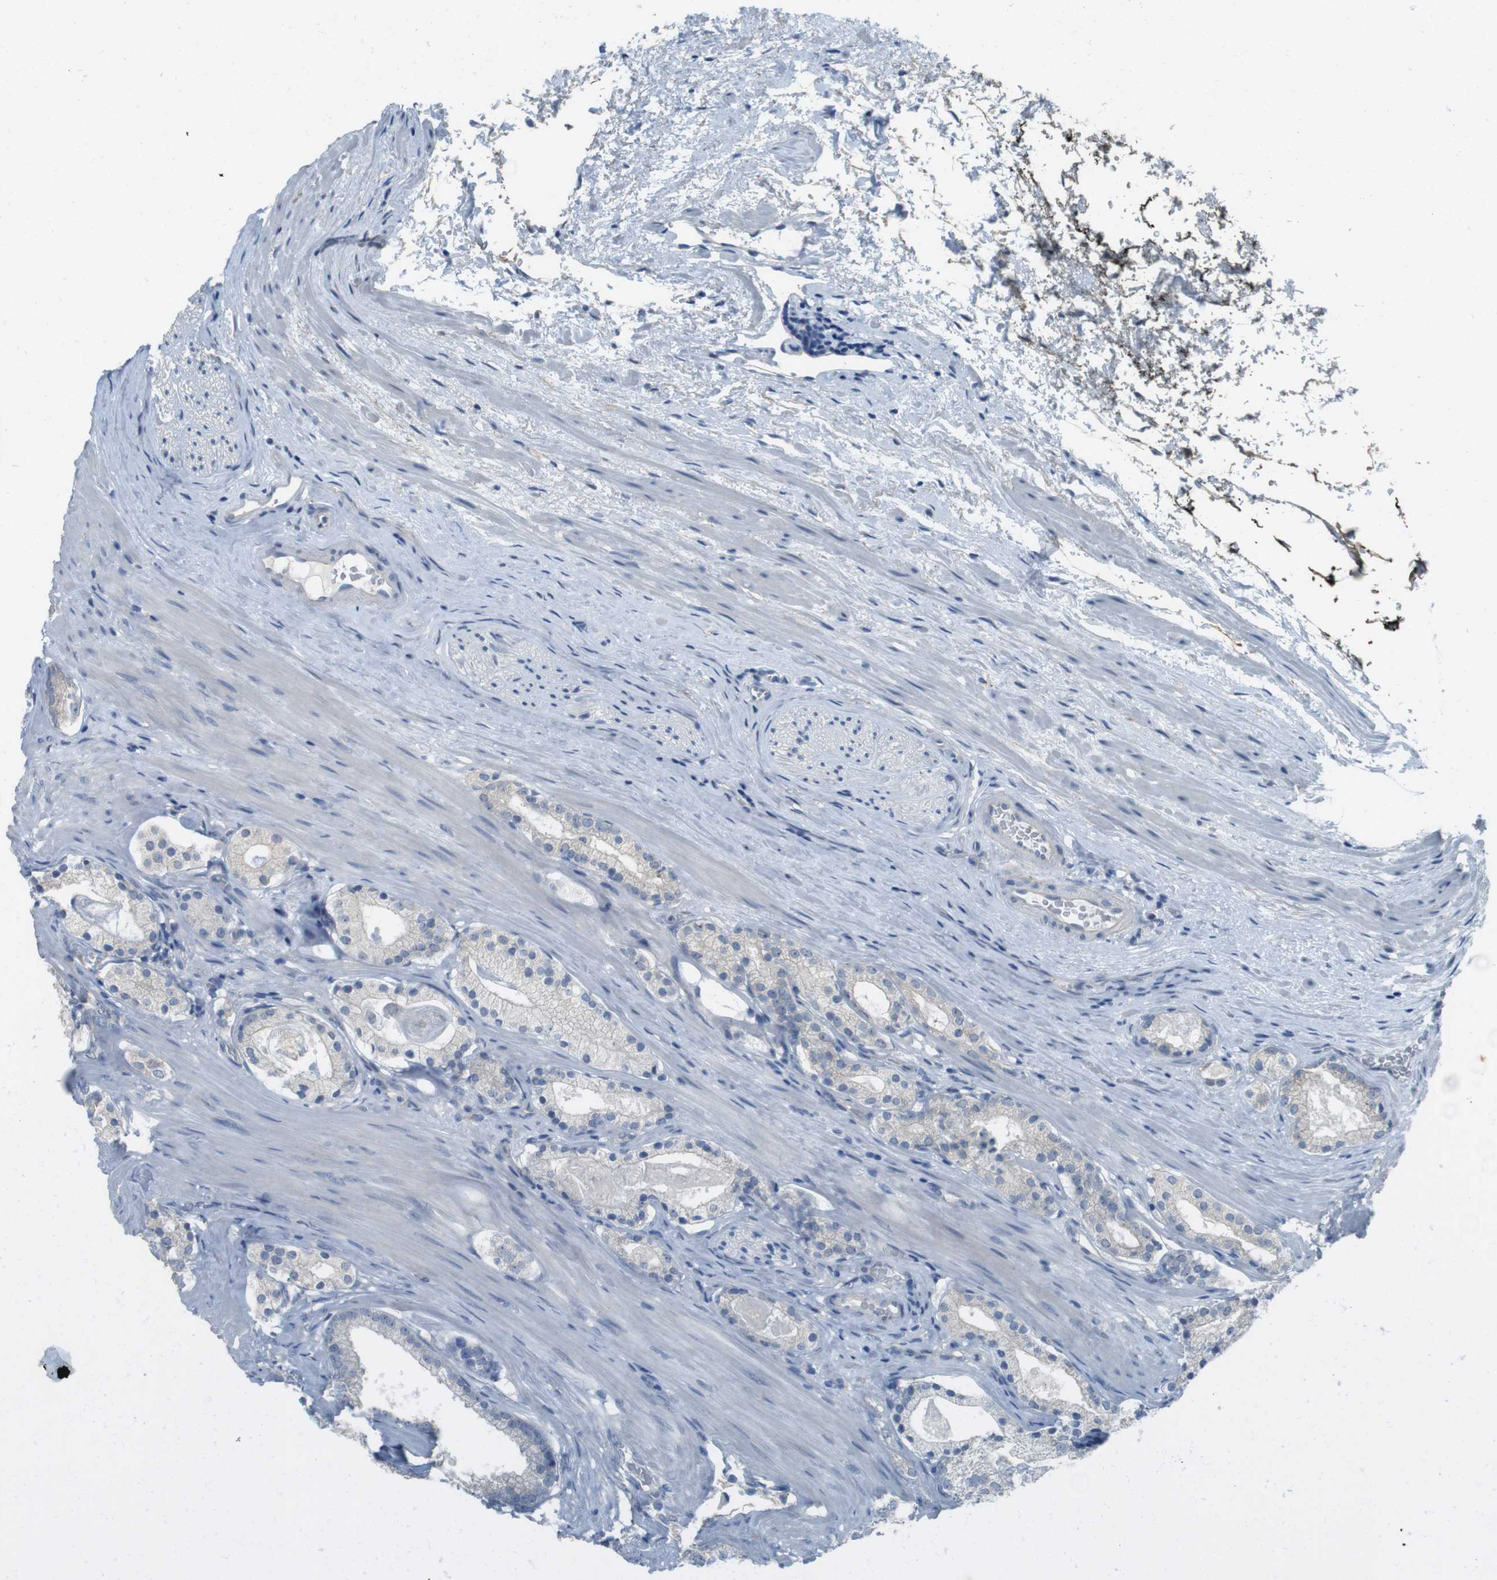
{"staining": {"intensity": "negative", "quantity": "none", "location": "none"}, "tissue": "prostate cancer", "cell_type": "Tumor cells", "image_type": "cancer", "snomed": [{"axis": "morphology", "description": "Adenocarcinoma, Low grade"}, {"axis": "topography", "description": "Prostate"}], "caption": "Immunohistochemistry micrograph of human low-grade adenocarcinoma (prostate) stained for a protein (brown), which shows no expression in tumor cells.", "gene": "ENTPD7", "patient": {"sex": "male", "age": 59}}